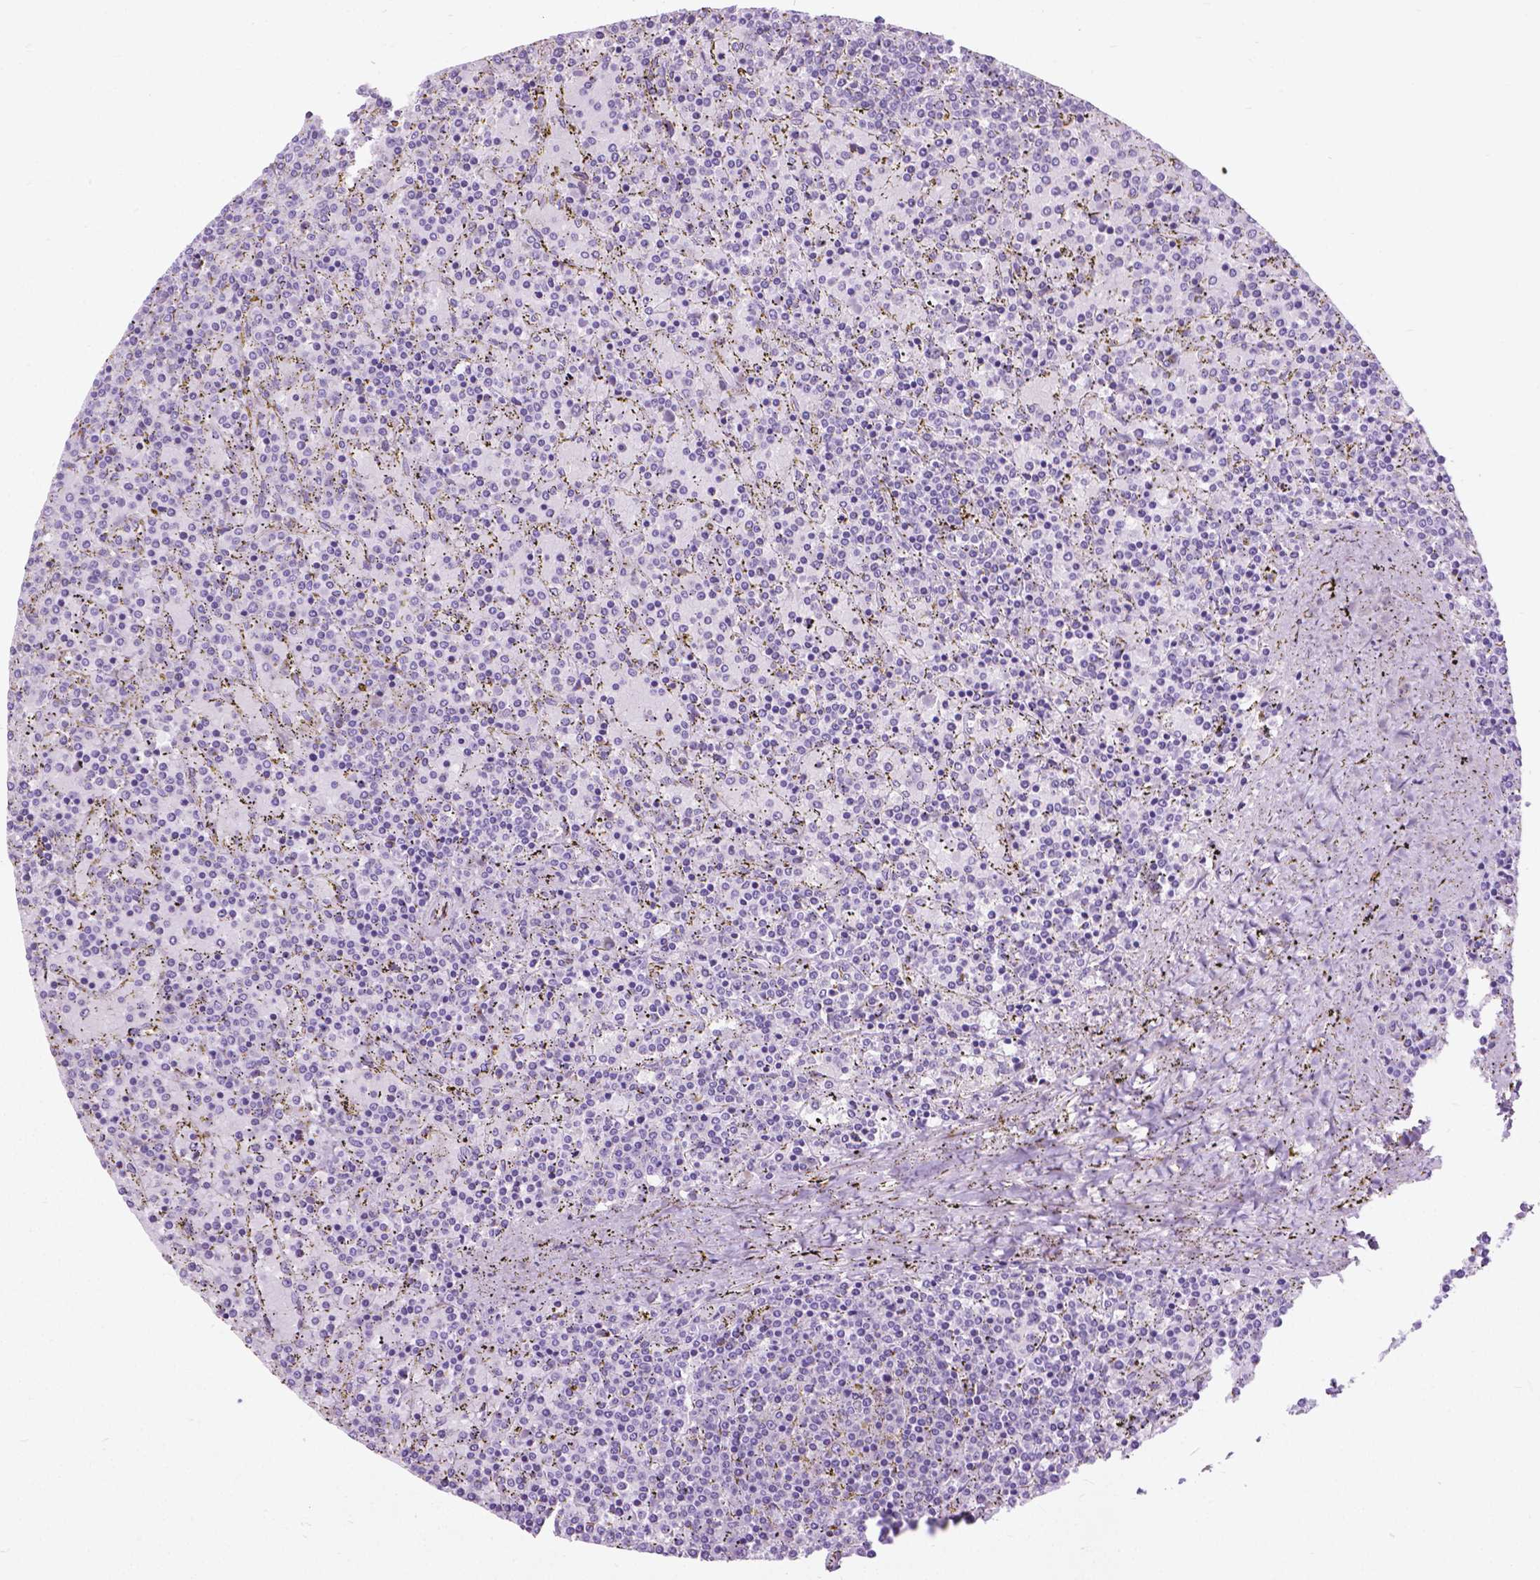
{"staining": {"intensity": "negative", "quantity": "none", "location": "none"}, "tissue": "lymphoma", "cell_type": "Tumor cells", "image_type": "cancer", "snomed": [{"axis": "morphology", "description": "Malignant lymphoma, non-Hodgkin's type, Low grade"}, {"axis": "topography", "description": "Spleen"}], "caption": "A photomicrograph of human malignant lymphoma, non-Hodgkin's type (low-grade) is negative for staining in tumor cells.", "gene": "APCDD1L", "patient": {"sex": "female", "age": 77}}